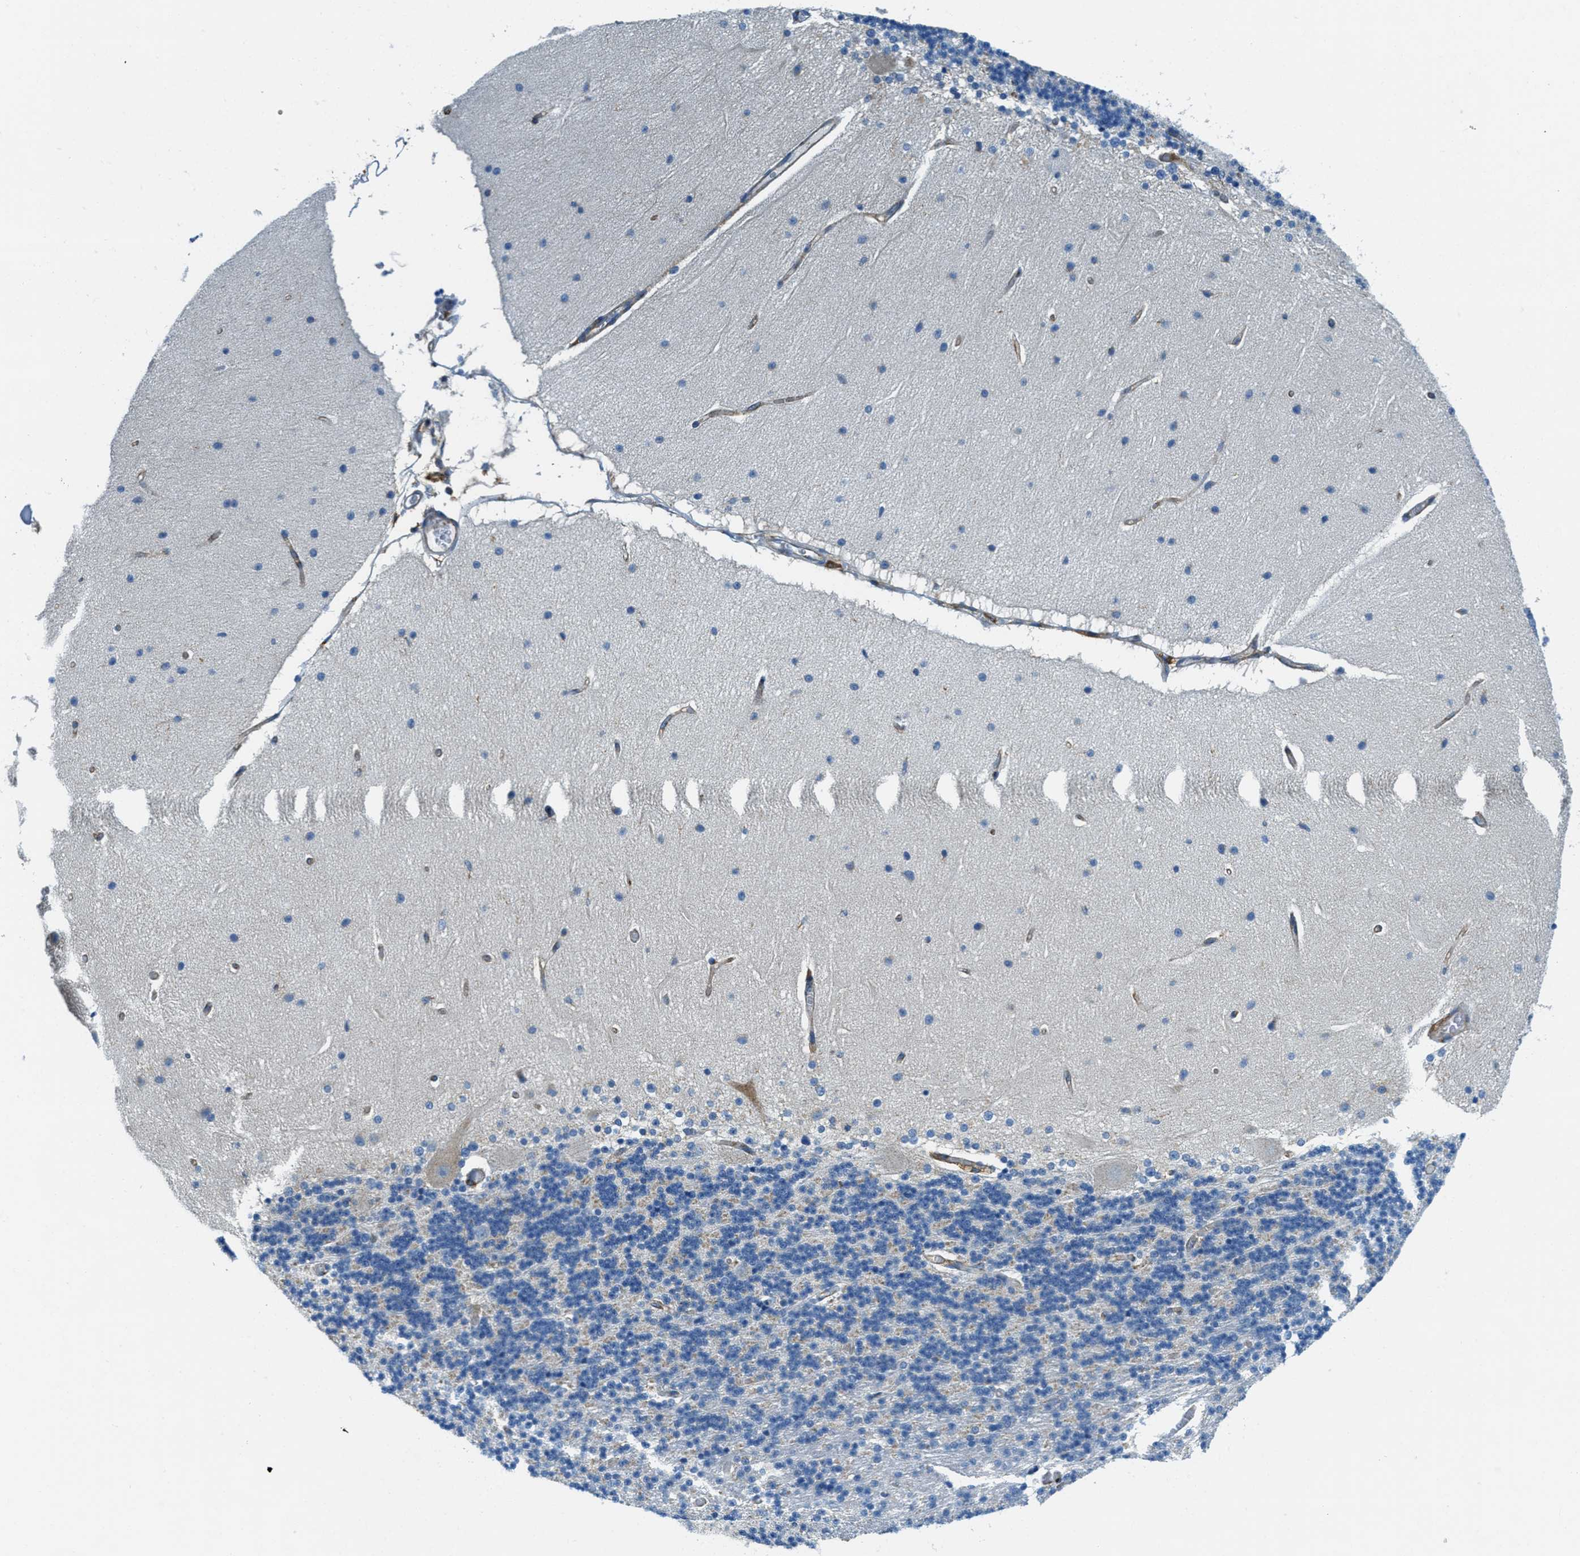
{"staining": {"intensity": "weak", "quantity": "25%-75%", "location": "cytoplasmic/membranous"}, "tissue": "cerebellum", "cell_type": "Cells in granular layer", "image_type": "normal", "snomed": [{"axis": "morphology", "description": "Normal tissue, NOS"}, {"axis": "topography", "description": "Cerebellum"}], "caption": "DAB immunohistochemical staining of benign cerebellum displays weak cytoplasmic/membranous protein expression in about 25%-75% of cells in granular layer.", "gene": "AP2B1", "patient": {"sex": "female", "age": 54}}